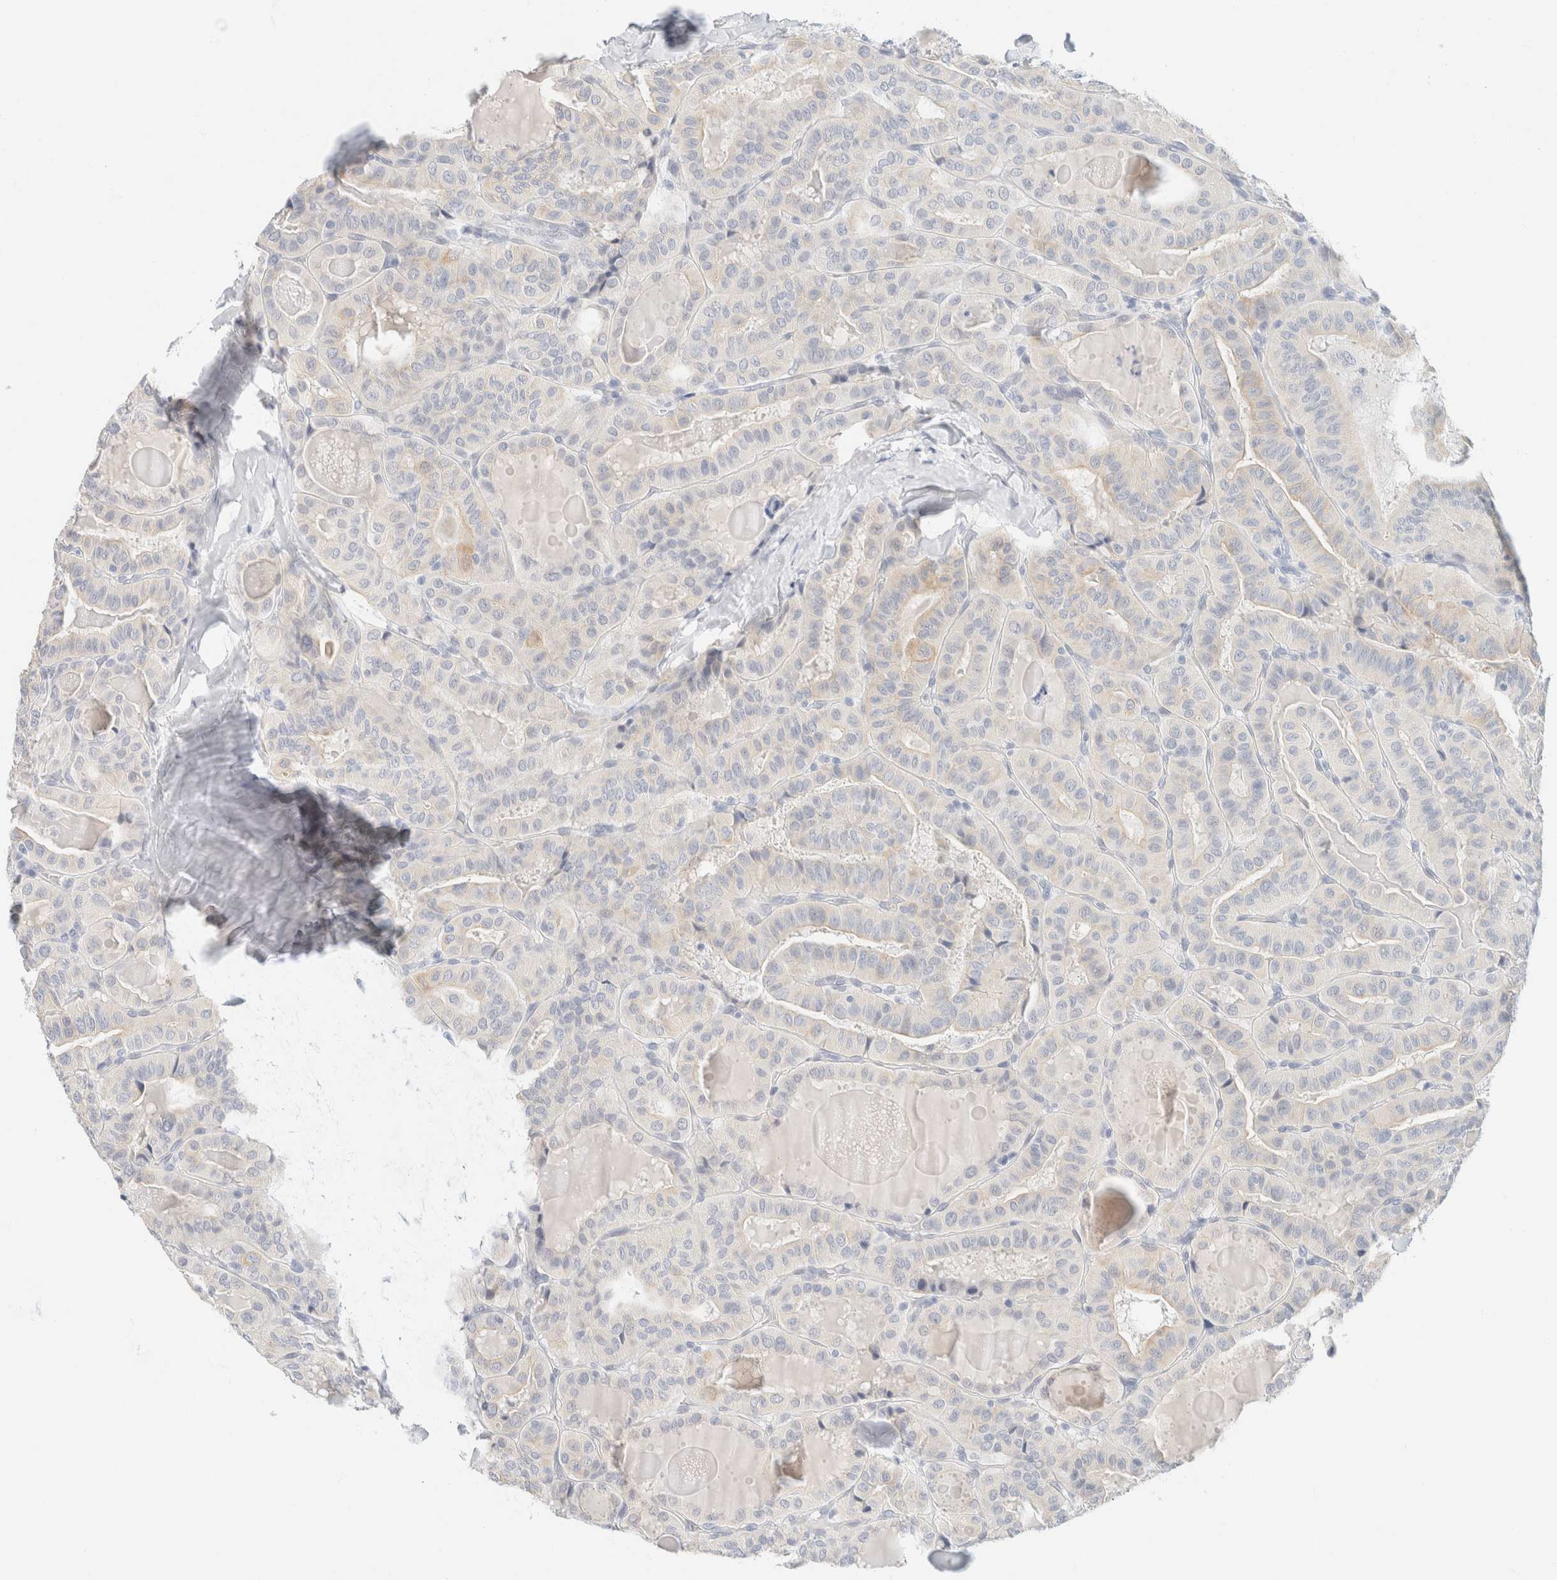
{"staining": {"intensity": "negative", "quantity": "none", "location": "none"}, "tissue": "thyroid cancer", "cell_type": "Tumor cells", "image_type": "cancer", "snomed": [{"axis": "morphology", "description": "Papillary adenocarcinoma, NOS"}, {"axis": "topography", "description": "Thyroid gland"}], "caption": "The IHC histopathology image has no significant positivity in tumor cells of thyroid papillary adenocarcinoma tissue.", "gene": "KRT20", "patient": {"sex": "male", "age": 77}}